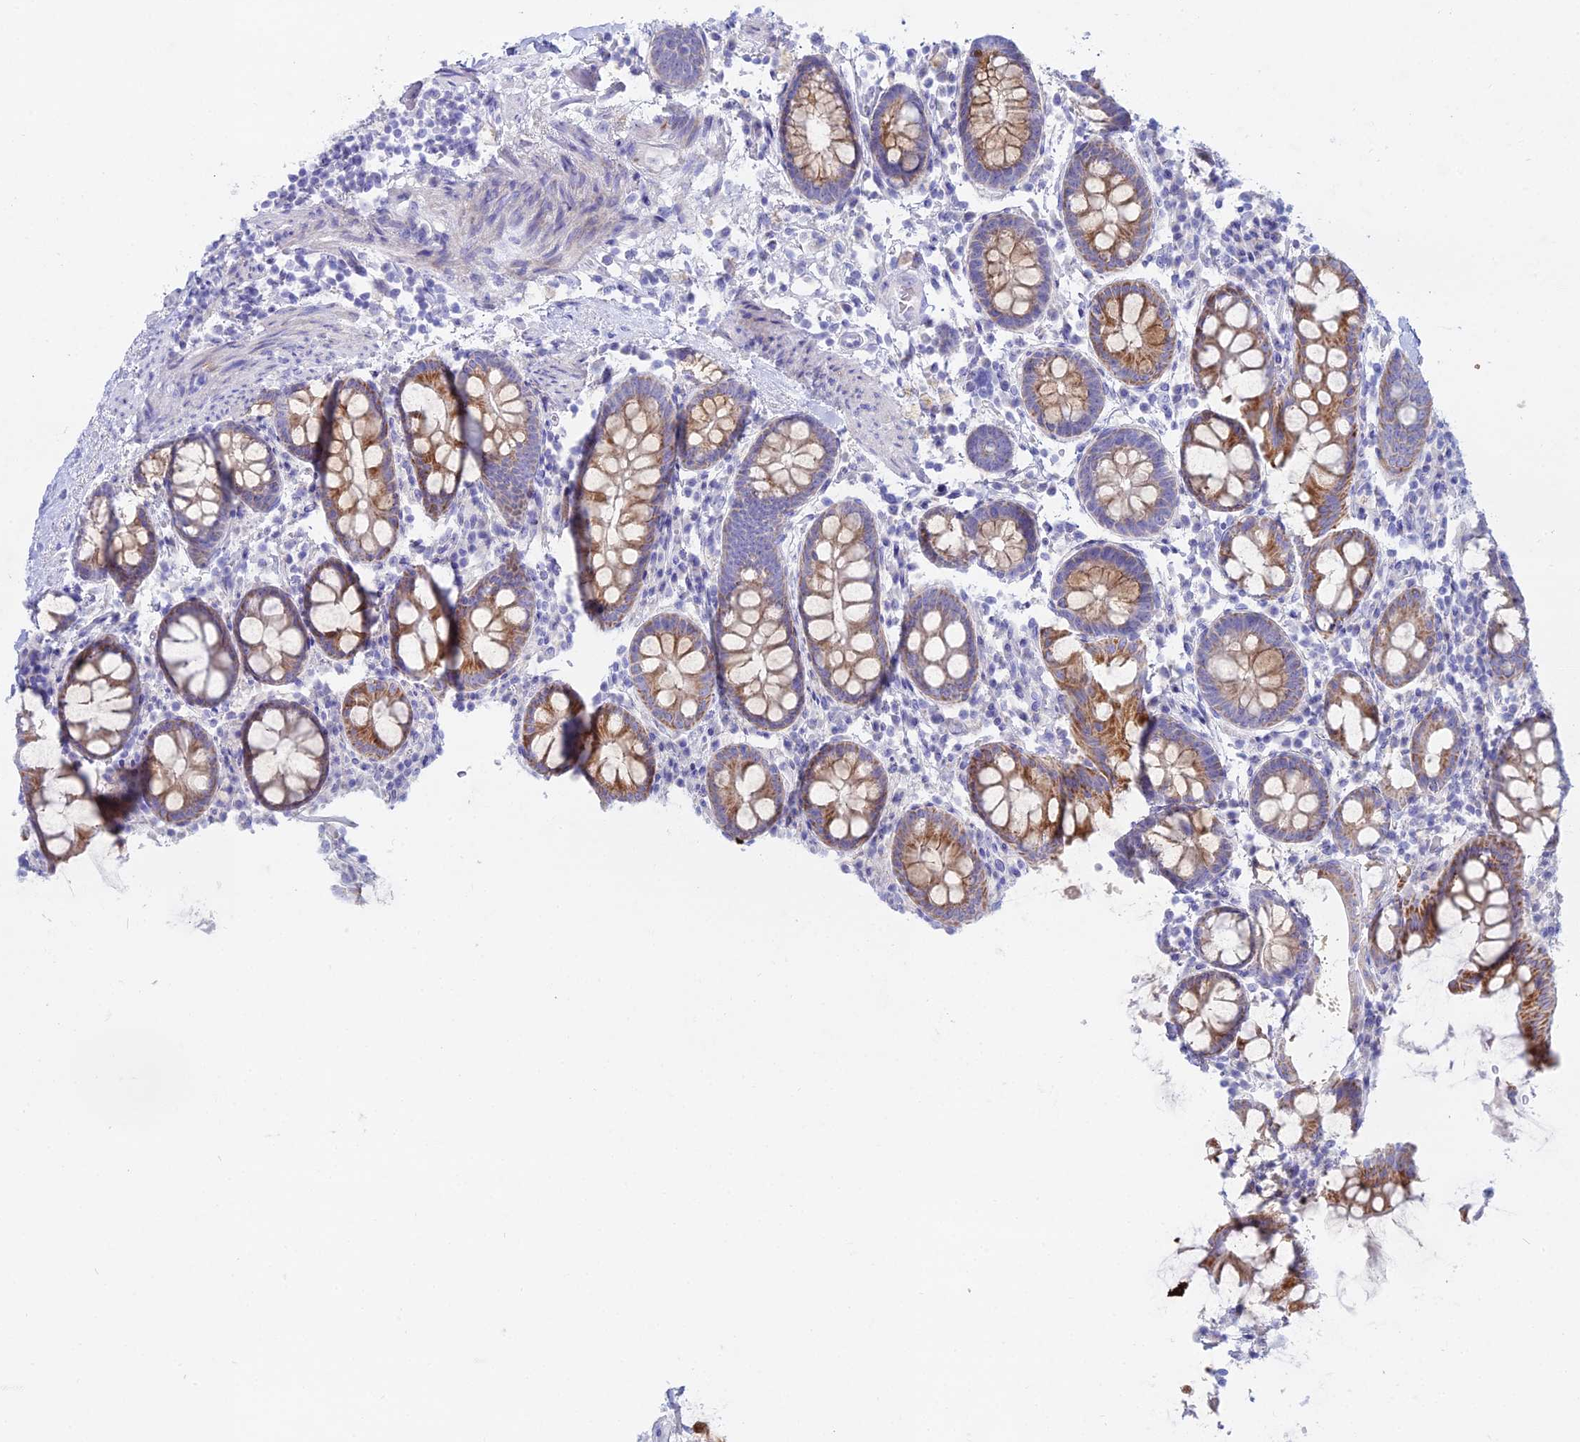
{"staining": {"intensity": "negative", "quantity": "none", "location": "none"}, "tissue": "colon", "cell_type": "Endothelial cells", "image_type": "normal", "snomed": [{"axis": "morphology", "description": "Normal tissue, NOS"}, {"axis": "topography", "description": "Colon"}], "caption": "Human colon stained for a protein using immunohistochemistry (IHC) reveals no expression in endothelial cells.", "gene": "DHX34", "patient": {"sex": "female", "age": 79}}